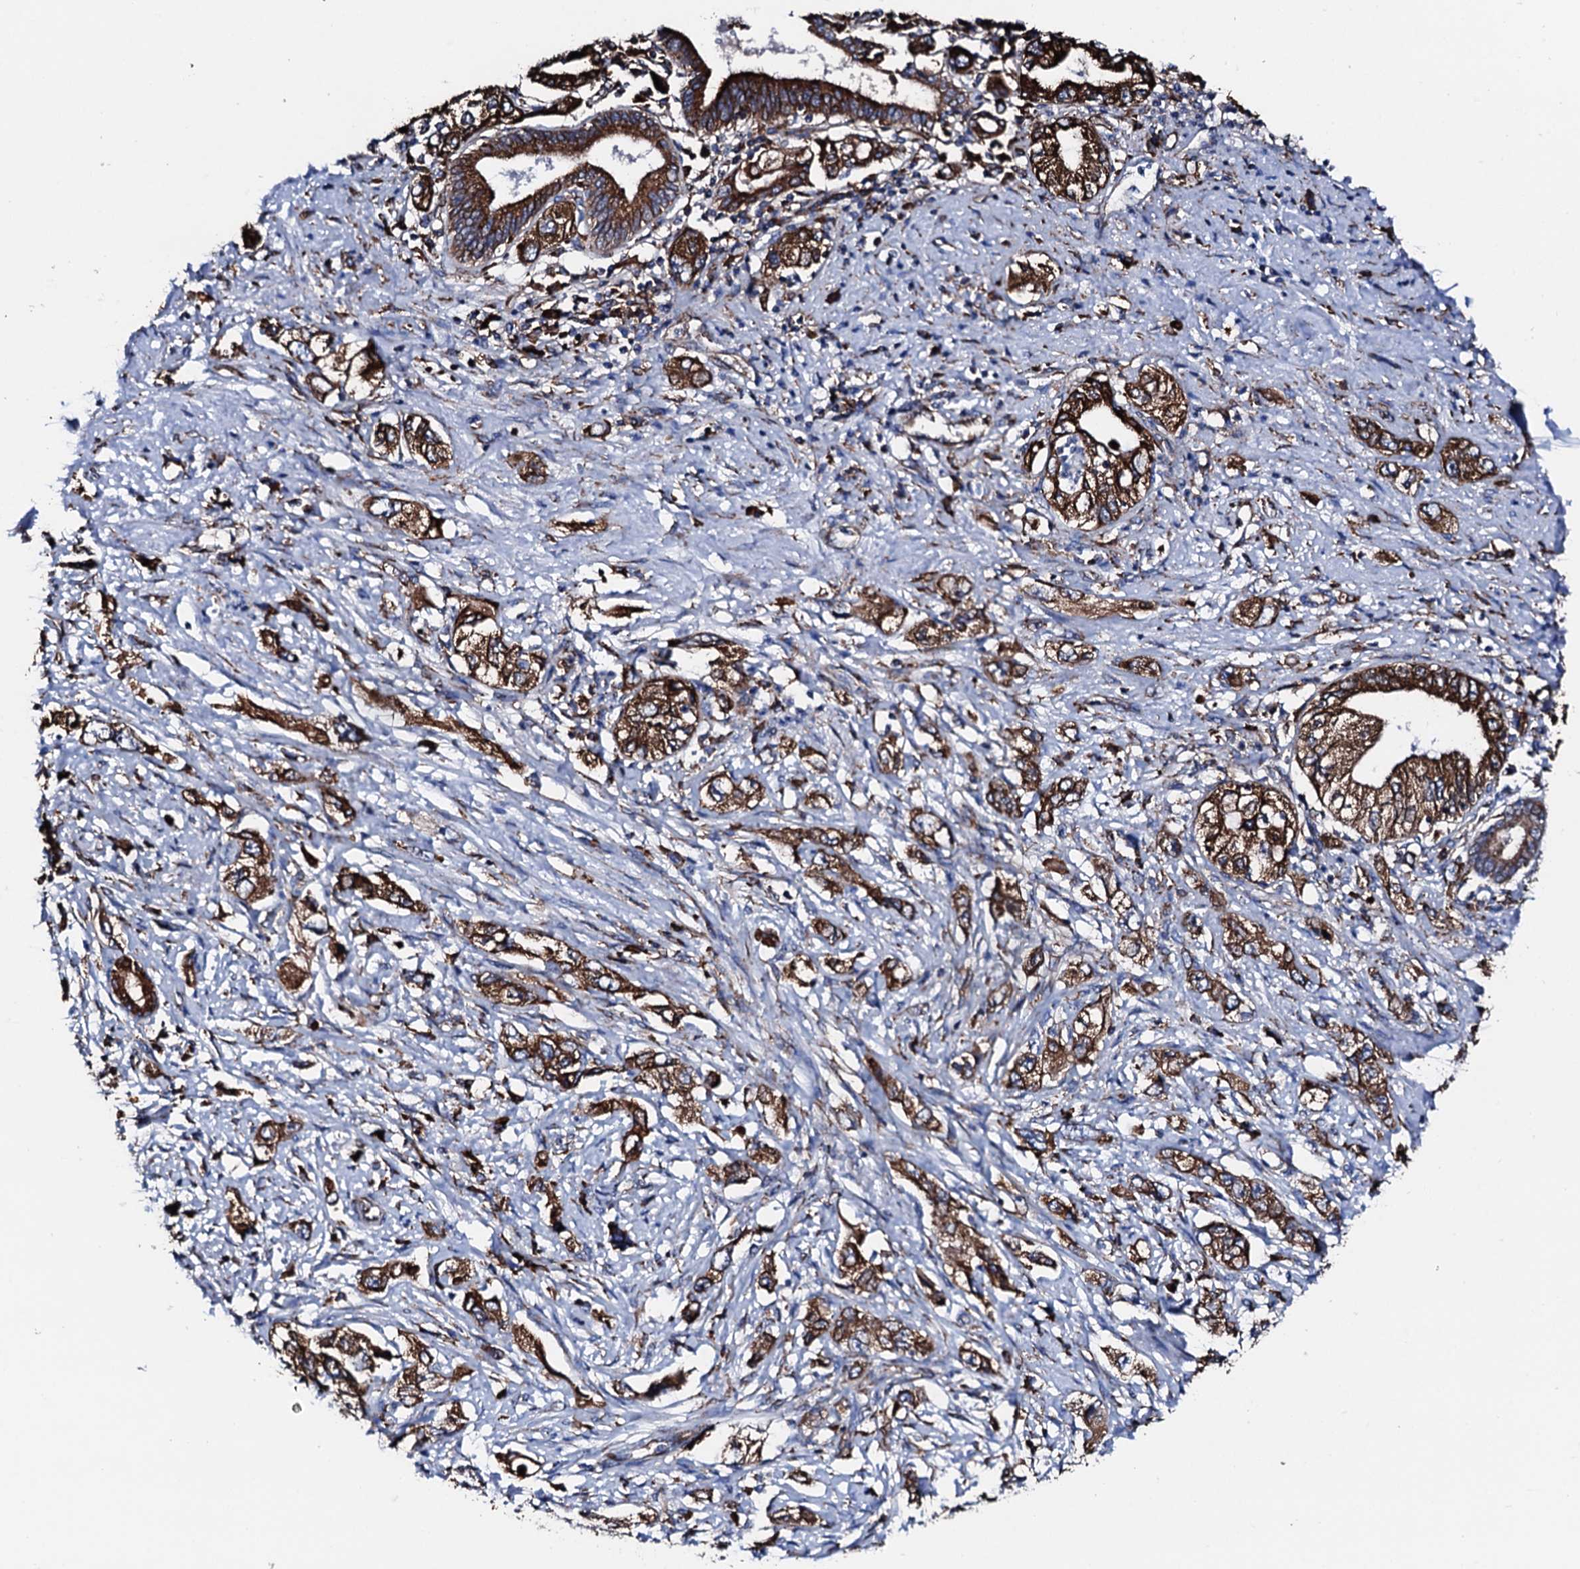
{"staining": {"intensity": "strong", "quantity": ">75%", "location": "cytoplasmic/membranous"}, "tissue": "pancreatic cancer", "cell_type": "Tumor cells", "image_type": "cancer", "snomed": [{"axis": "morphology", "description": "Adenocarcinoma, NOS"}, {"axis": "topography", "description": "Pancreas"}], "caption": "Immunohistochemistry (IHC) micrograph of pancreatic cancer stained for a protein (brown), which exhibits high levels of strong cytoplasmic/membranous staining in approximately >75% of tumor cells.", "gene": "AMDHD1", "patient": {"sex": "female", "age": 73}}